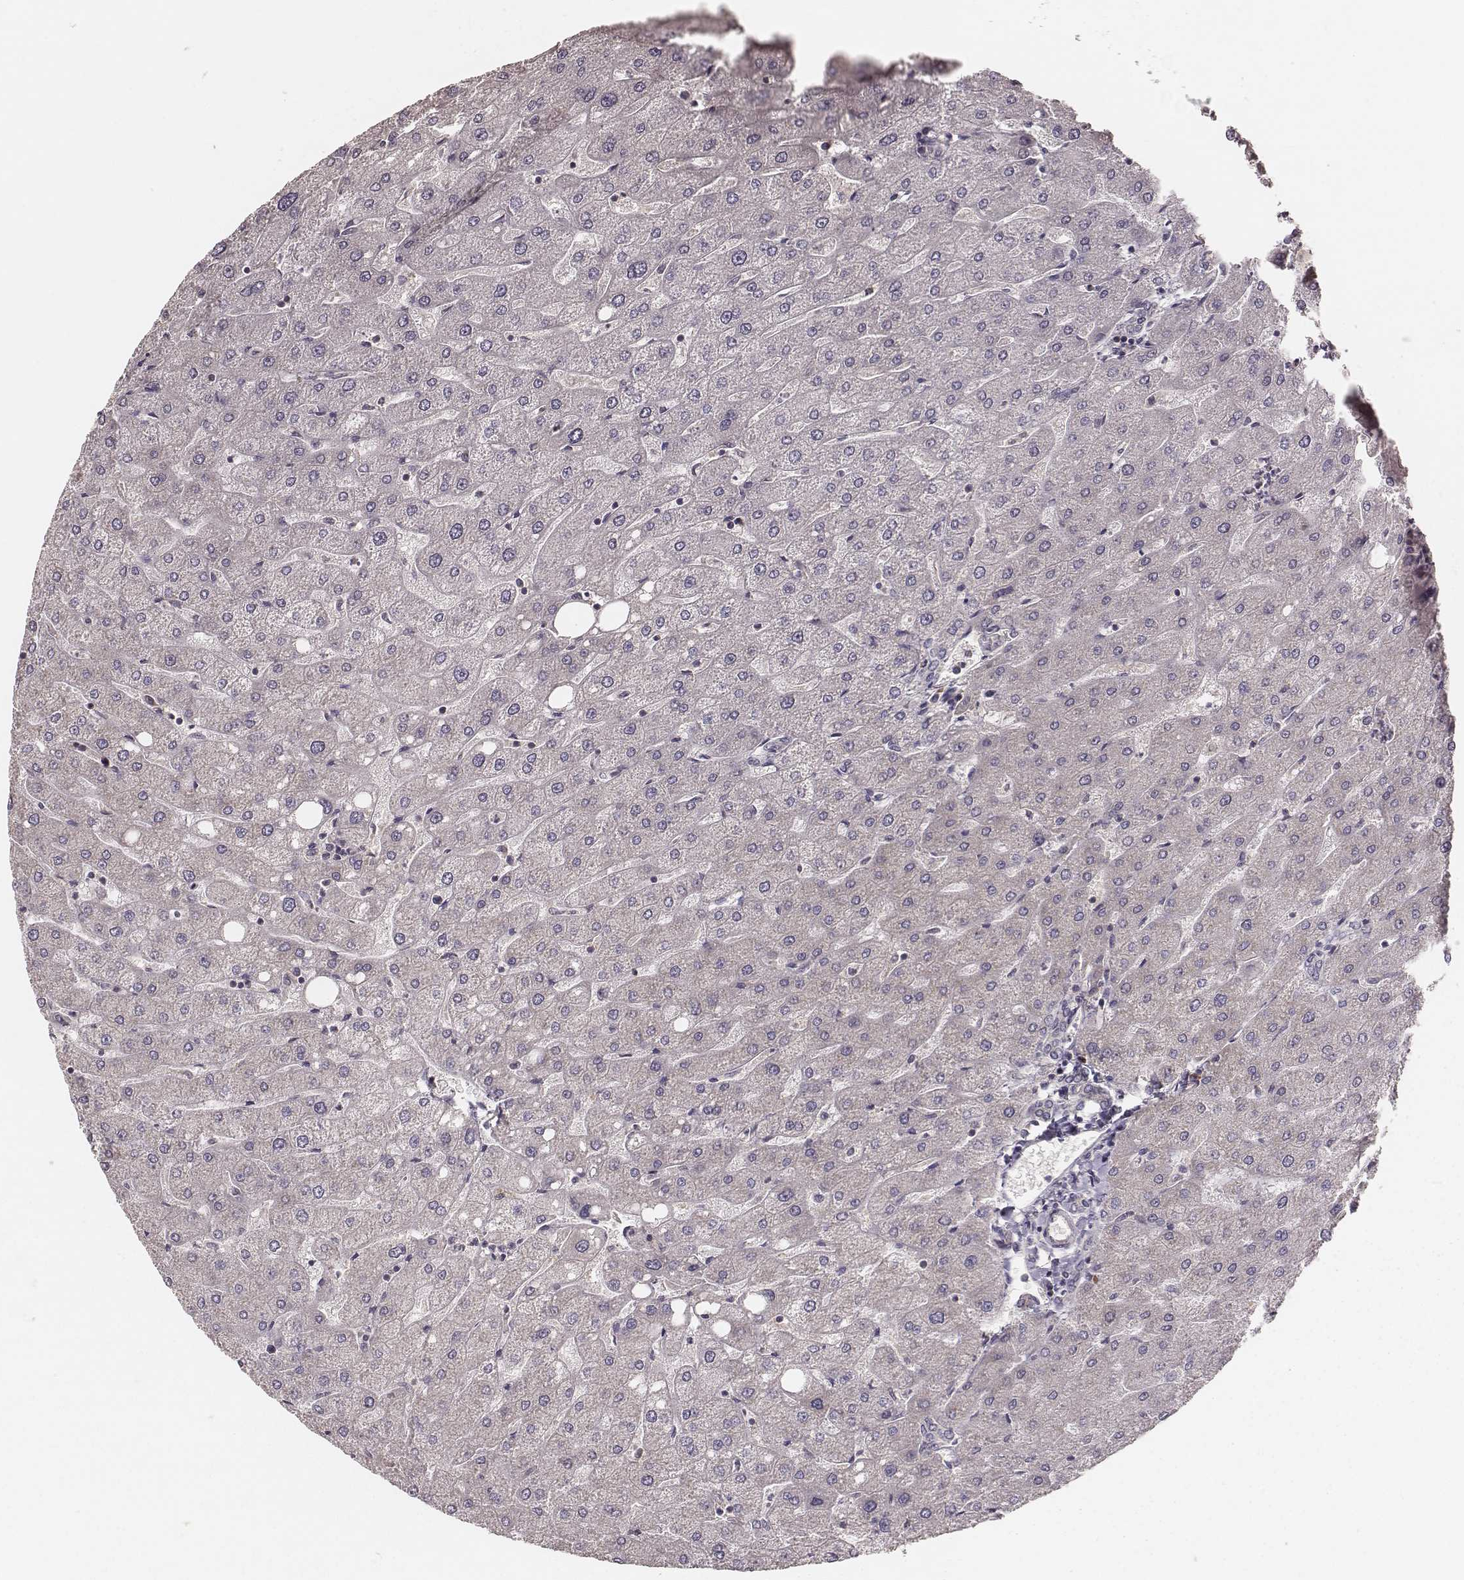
{"staining": {"intensity": "negative", "quantity": "none", "location": "none"}, "tissue": "liver", "cell_type": "Cholangiocytes", "image_type": "normal", "snomed": [{"axis": "morphology", "description": "Normal tissue, NOS"}, {"axis": "topography", "description": "Liver"}], "caption": "This photomicrograph is of benign liver stained with IHC to label a protein in brown with the nuclei are counter-stained blue. There is no positivity in cholangiocytes.", "gene": "CARS1", "patient": {"sex": "male", "age": 67}}